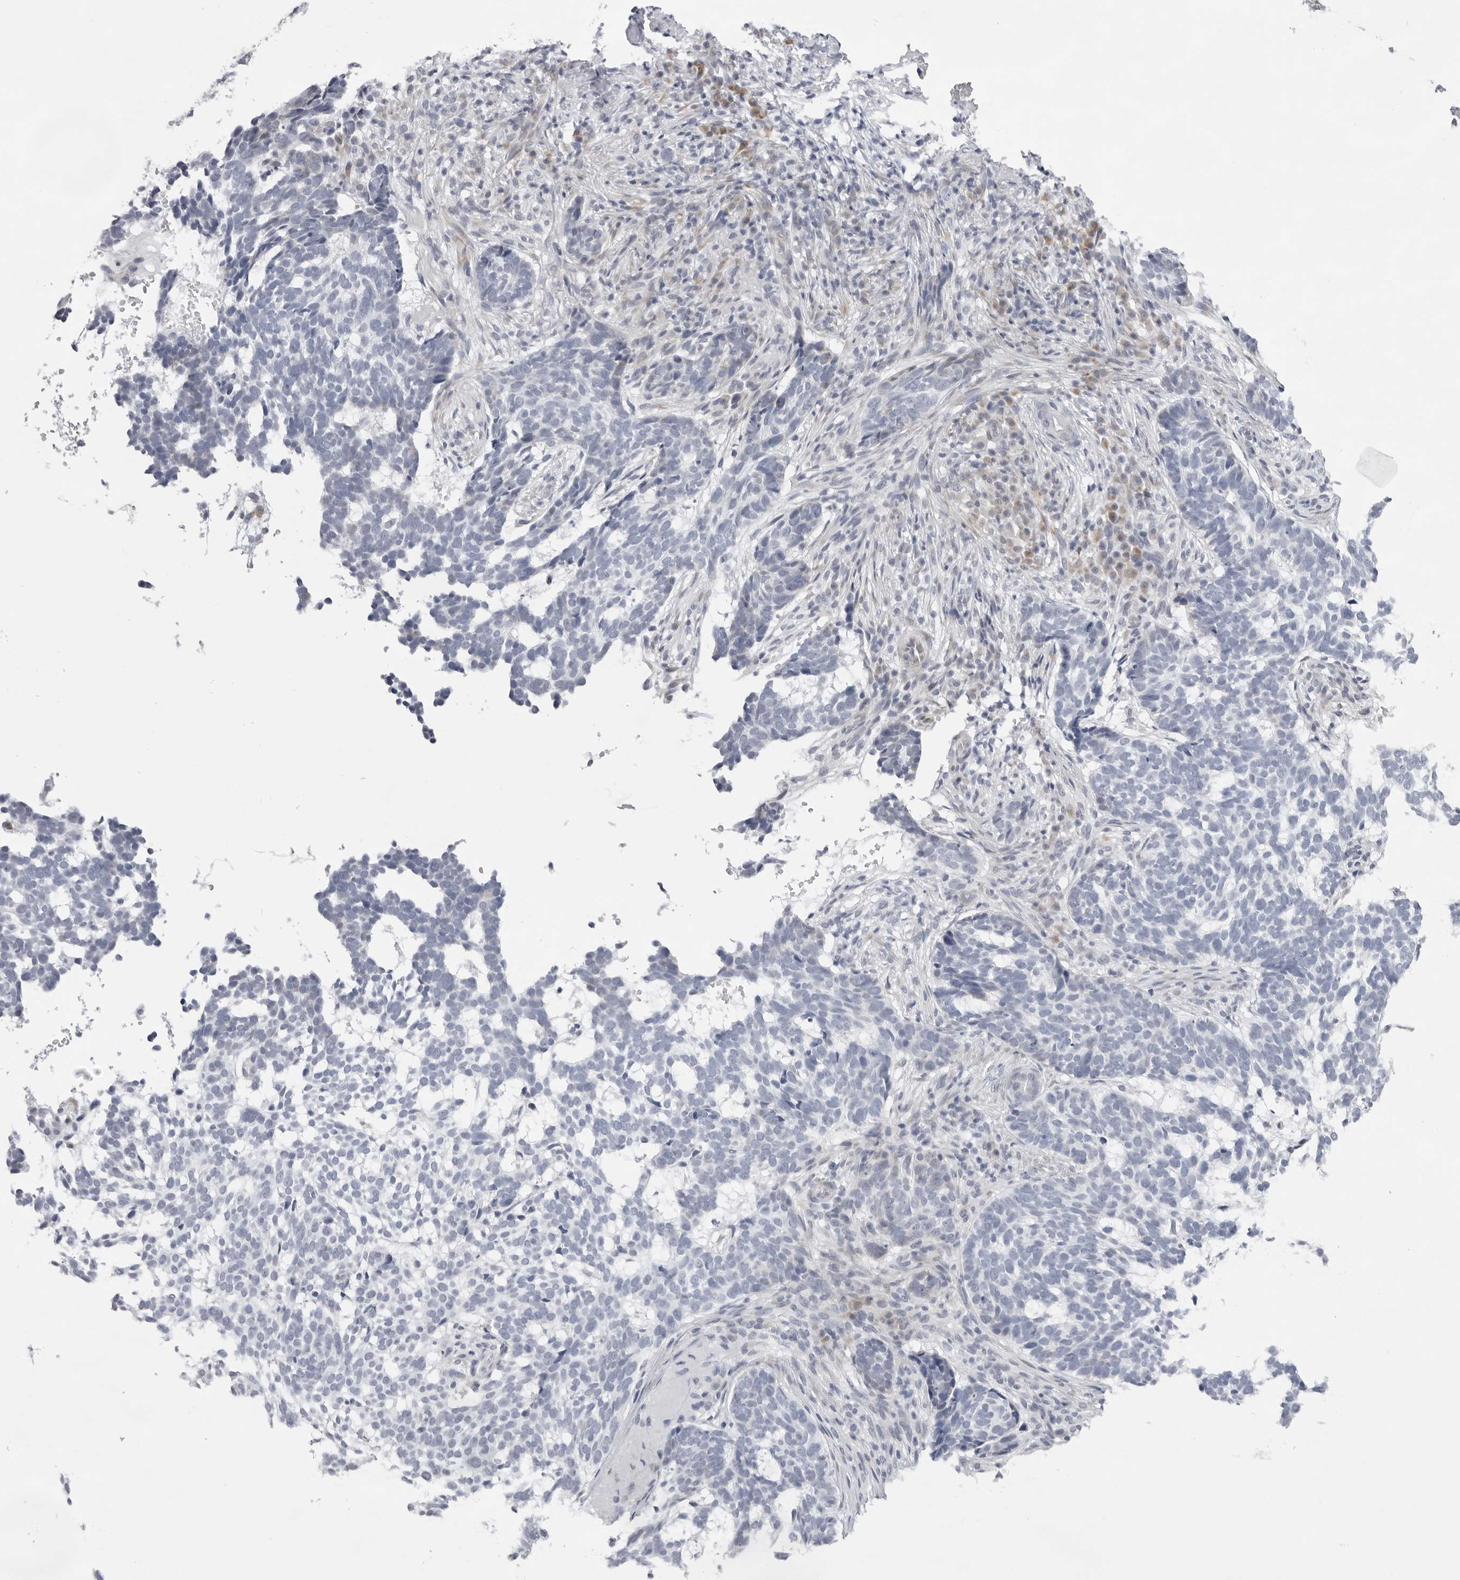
{"staining": {"intensity": "negative", "quantity": "none", "location": "none"}, "tissue": "skin cancer", "cell_type": "Tumor cells", "image_type": "cancer", "snomed": [{"axis": "morphology", "description": "Basal cell carcinoma"}, {"axis": "topography", "description": "Skin"}], "caption": "Human skin cancer (basal cell carcinoma) stained for a protein using immunohistochemistry shows no staining in tumor cells.", "gene": "SMIM2", "patient": {"sex": "male", "age": 85}}